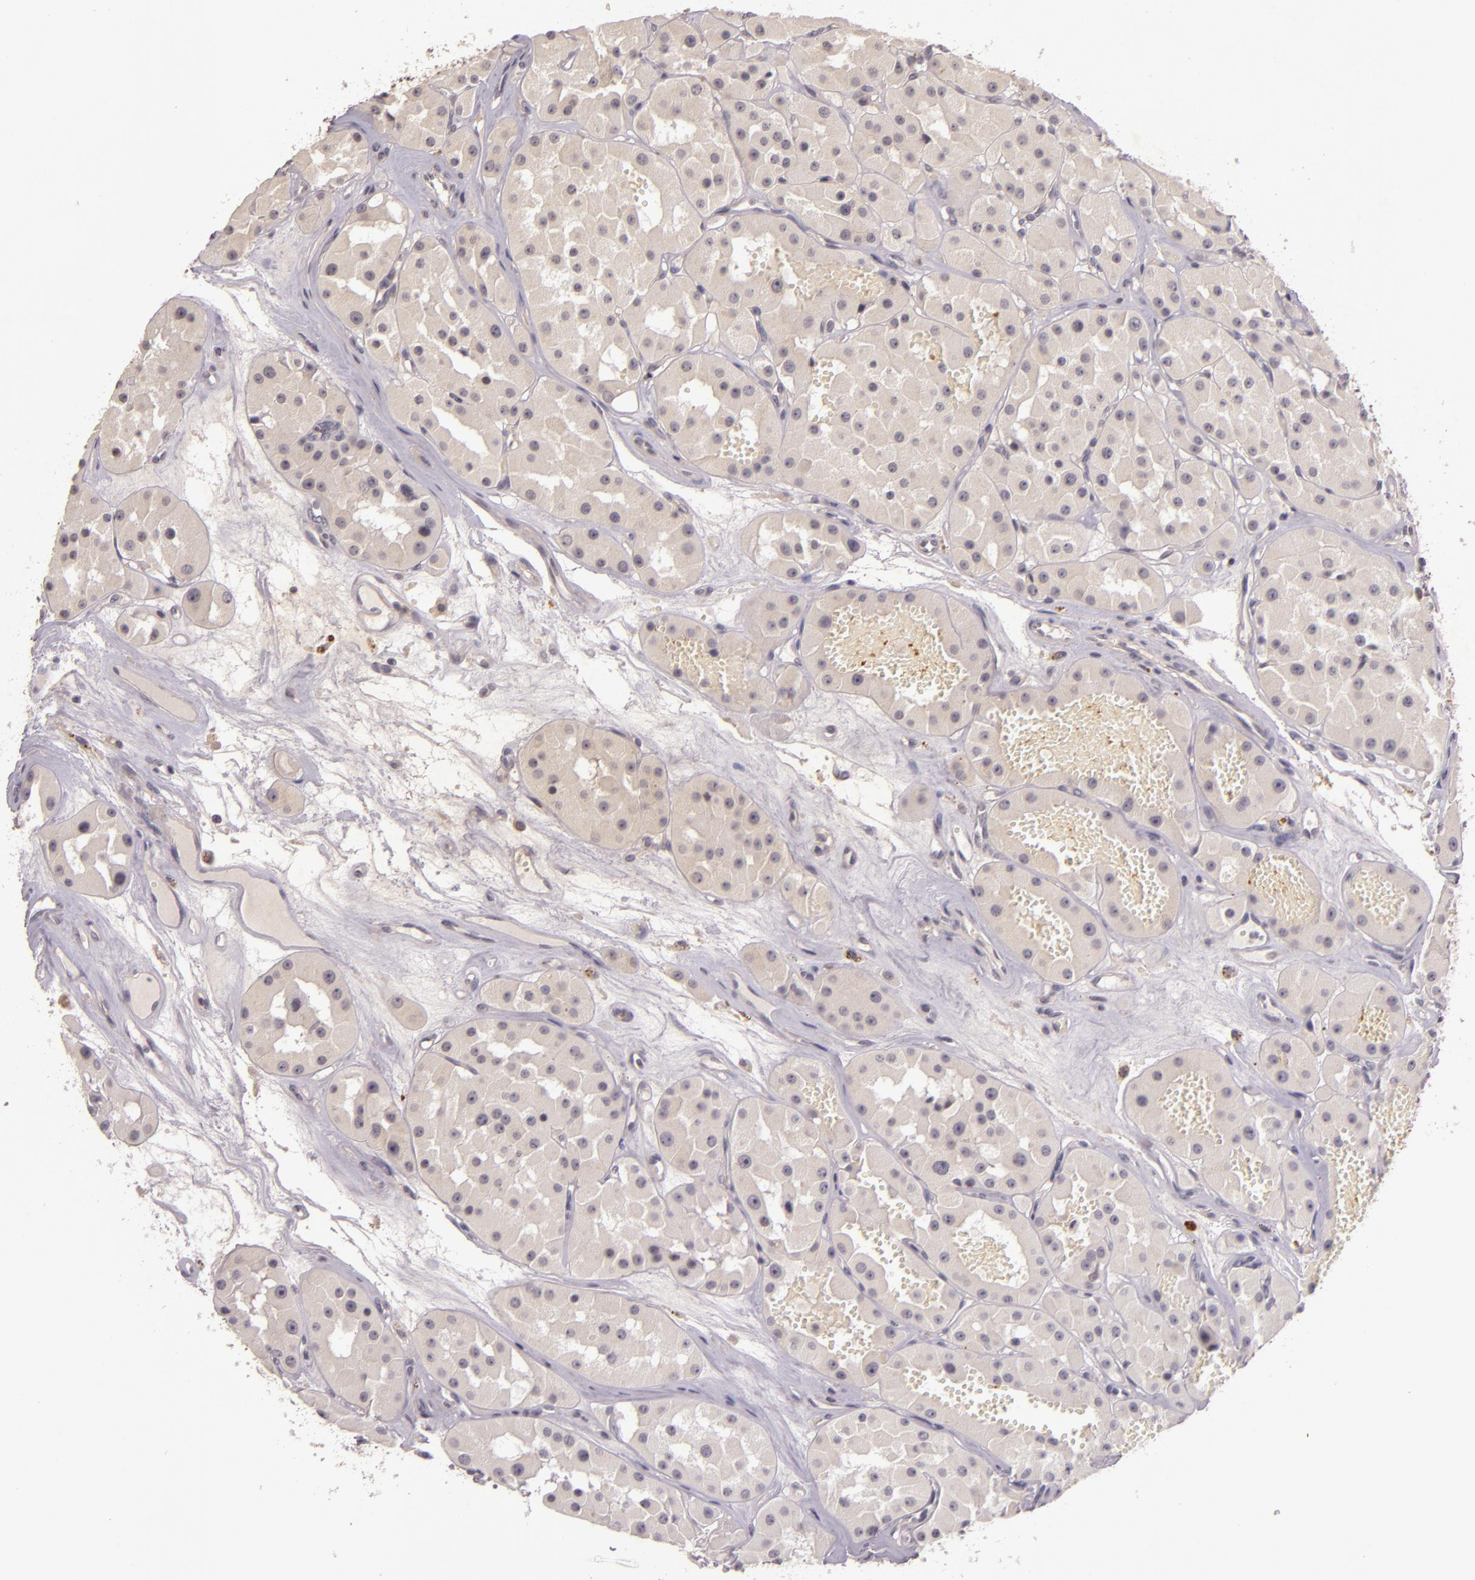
{"staining": {"intensity": "negative", "quantity": "none", "location": "none"}, "tissue": "renal cancer", "cell_type": "Tumor cells", "image_type": "cancer", "snomed": [{"axis": "morphology", "description": "Adenocarcinoma, uncertain malignant potential"}, {"axis": "topography", "description": "Kidney"}], "caption": "There is no significant expression in tumor cells of renal cancer. (DAB immunohistochemistry, high magnification).", "gene": "TFF1", "patient": {"sex": "male", "age": 63}}